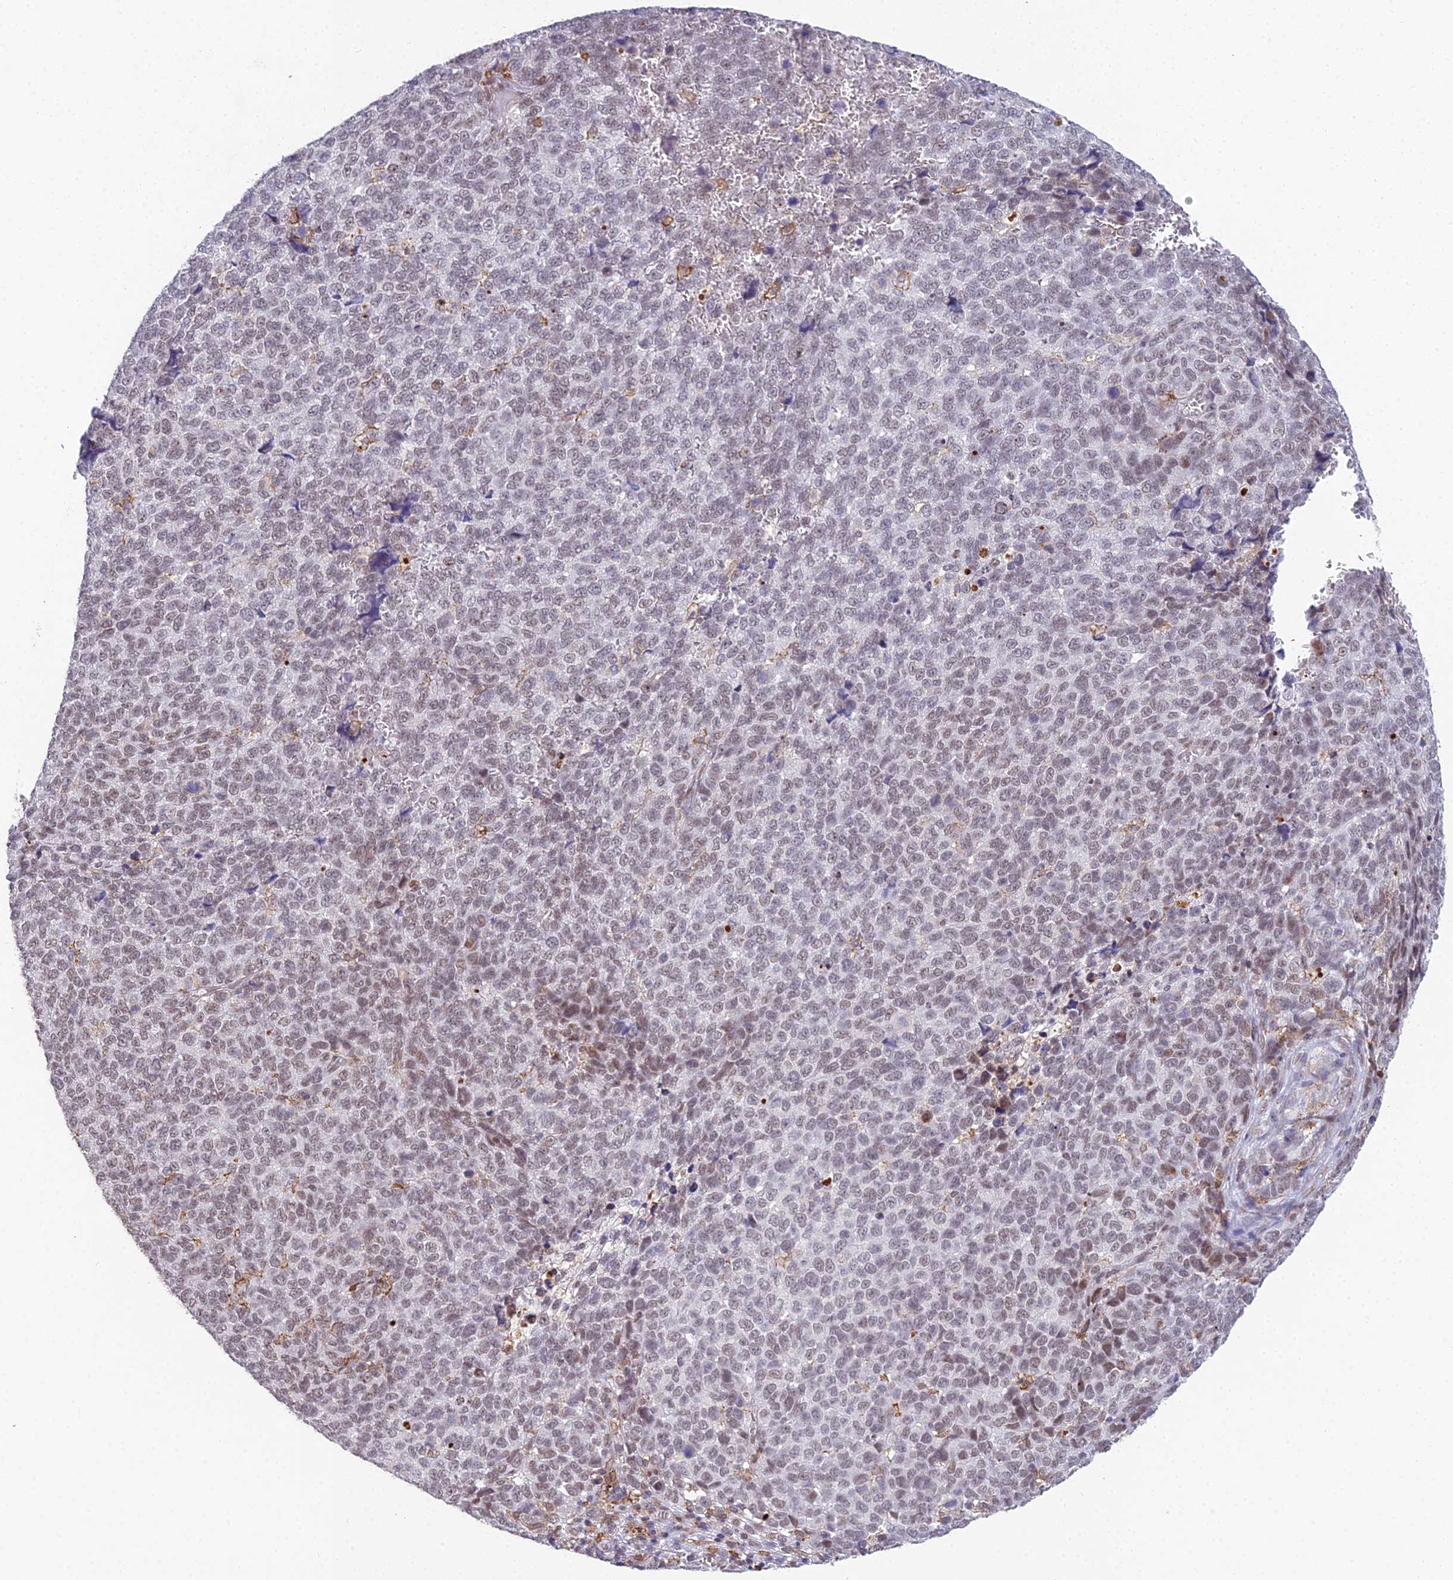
{"staining": {"intensity": "weak", "quantity": ">75%", "location": "nuclear"}, "tissue": "melanoma", "cell_type": "Tumor cells", "image_type": "cancer", "snomed": [{"axis": "morphology", "description": "Malignant melanoma, NOS"}, {"axis": "topography", "description": "Nose, NOS"}], "caption": "Immunohistochemical staining of malignant melanoma exhibits weak nuclear protein positivity in approximately >75% of tumor cells.", "gene": "ABHD17A", "patient": {"sex": "female", "age": 48}}